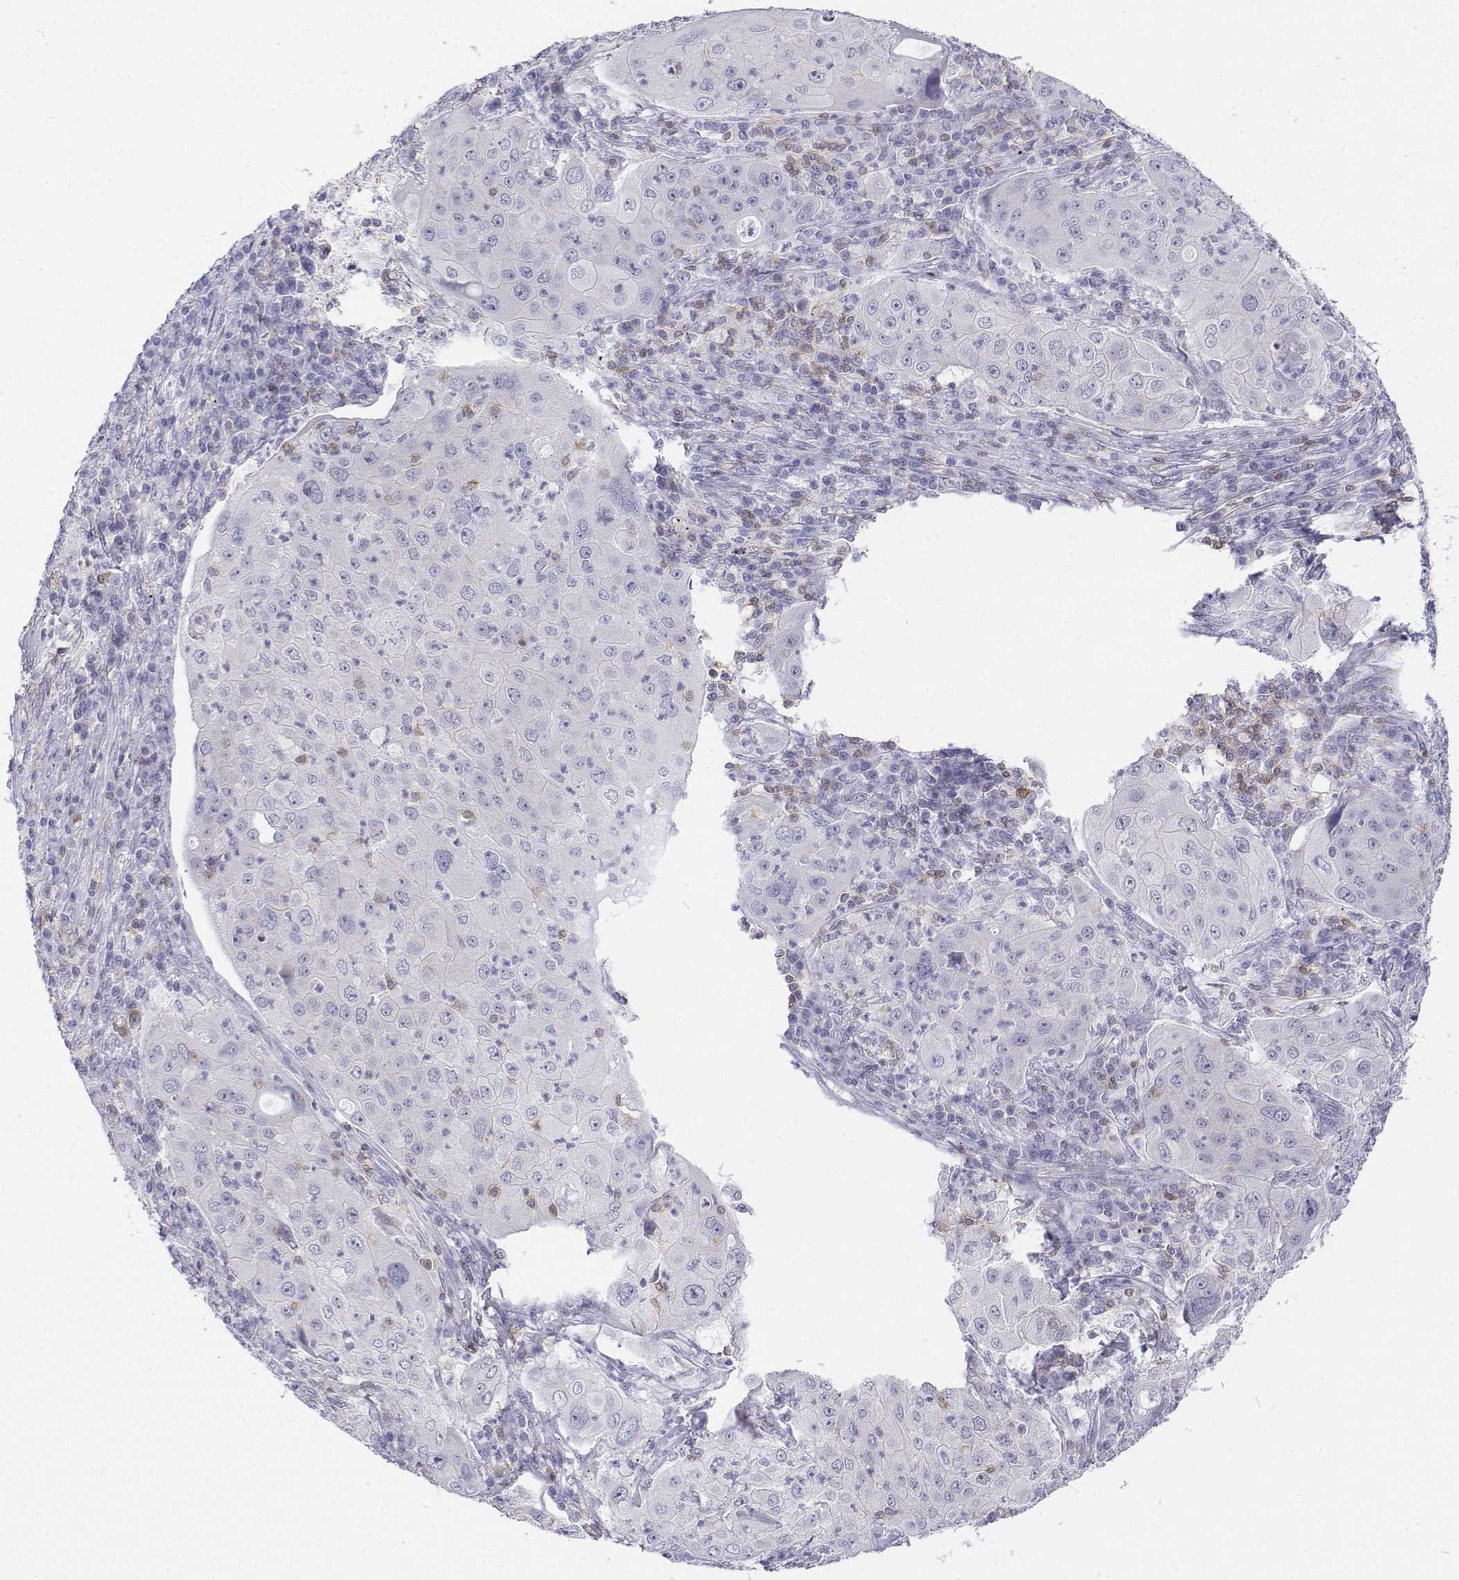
{"staining": {"intensity": "negative", "quantity": "none", "location": "none"}, "tissue": "lung cancer", "cell_type": "Tumor cells", "image_type": "cancer", "snomed": [{"axis": "morphology", "description": "Squamous cell carcinoma, NOS"}, {"axis": "topography", "description": "Lung"}], "caption": "This is a micrograph of IHC staining of lung cancer, which shows no staining in tumor cells.", "gene": "CD3E", "patient": {"sex": "female", "age": 59}}